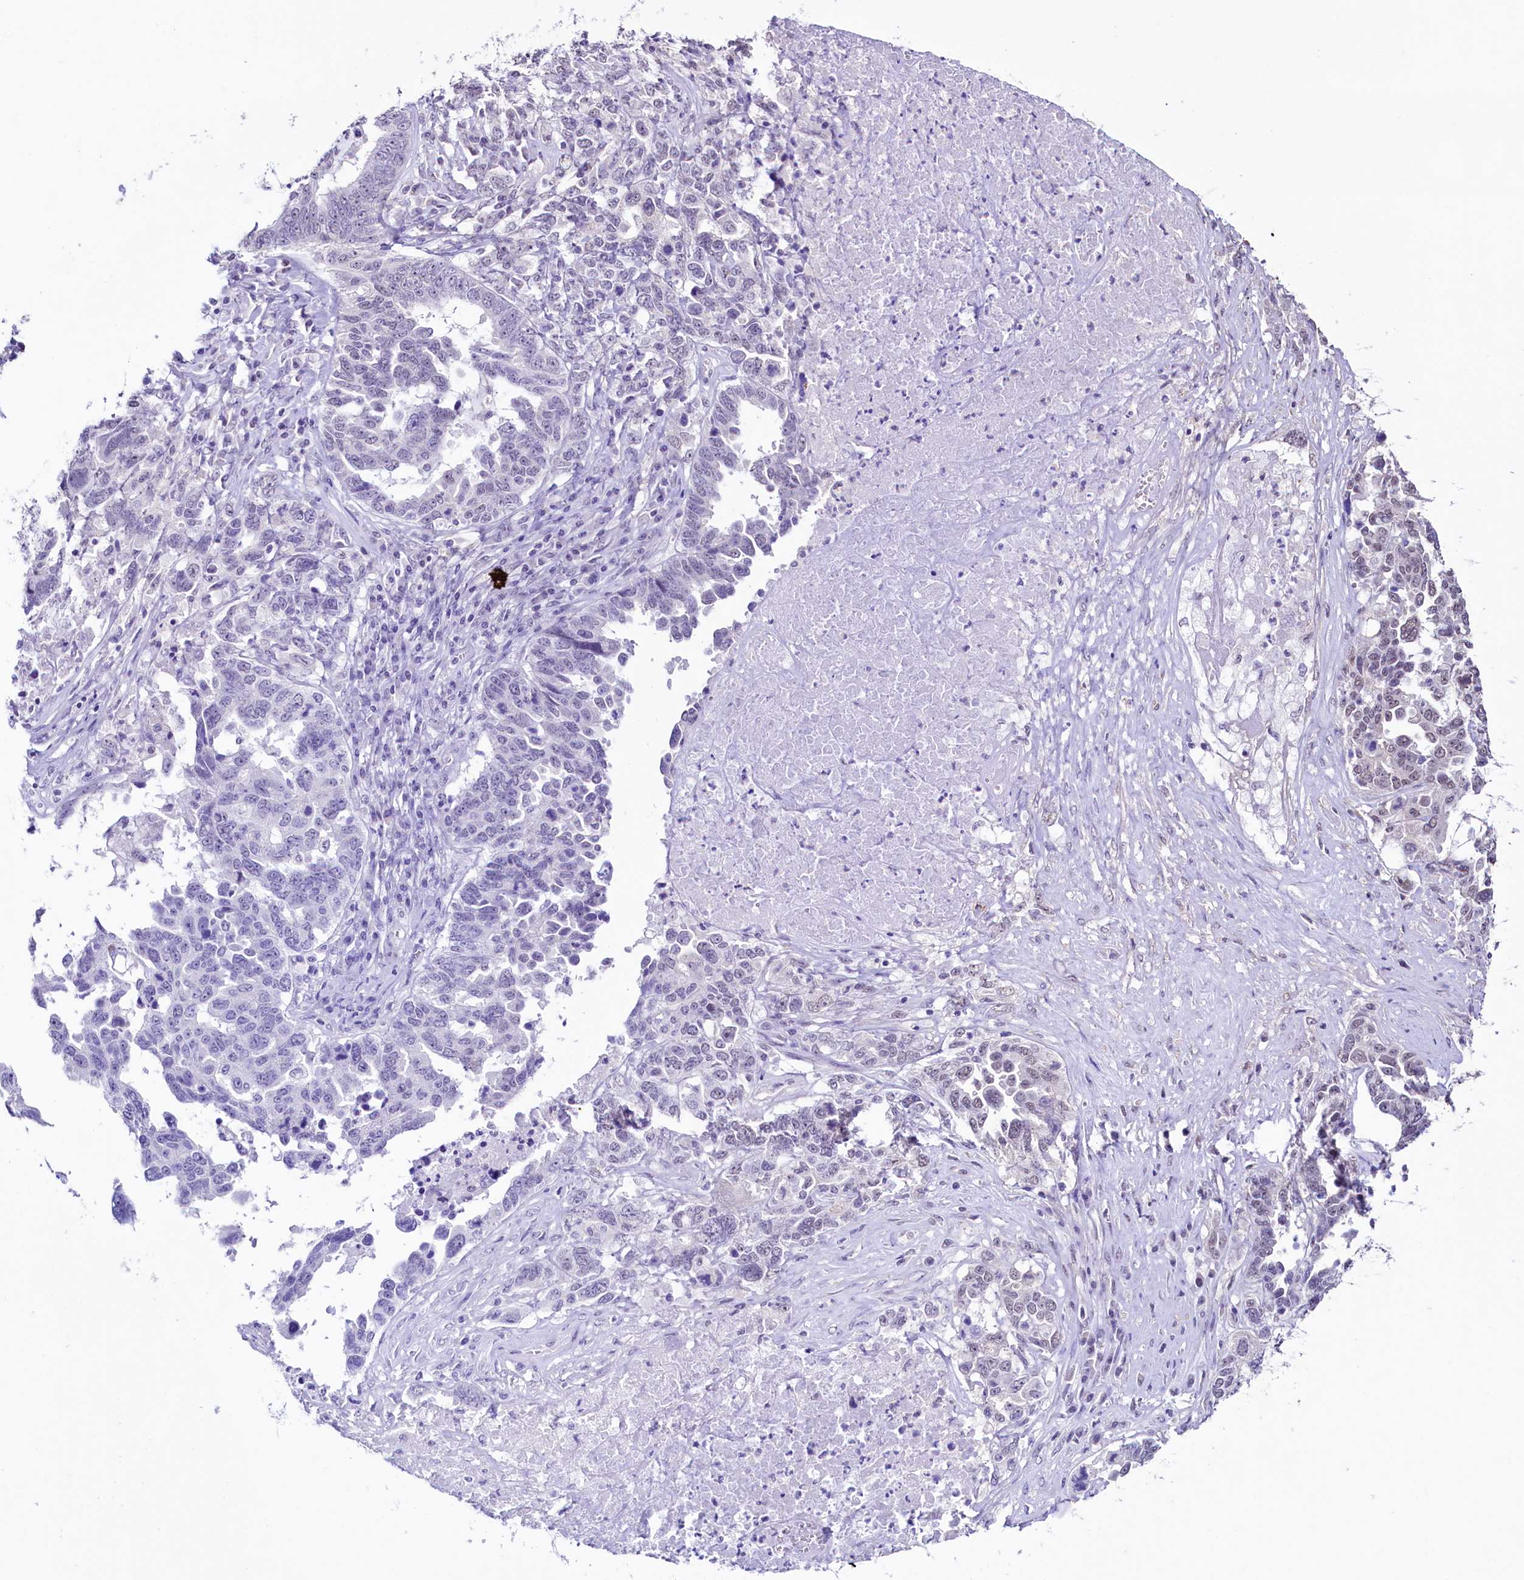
{"staining": {"intensity": "weak", "quantity": "<25%", "location": "nuclear"}, "tissue": "ovarian cancer", "cell_type": "Tumor cells", "image_type": "cancer", "snomed": [{"axis": "morphology", "description": "Carcinoma, endometroid"}, {"axis": "topography", "description": "Ovary"}], "caption": "Tumor cells are negative for protein expression in human ovarian endometroid carcinoma.", "gene": "SFSWAP", "patient": {"sex": "female", "age": 62}}